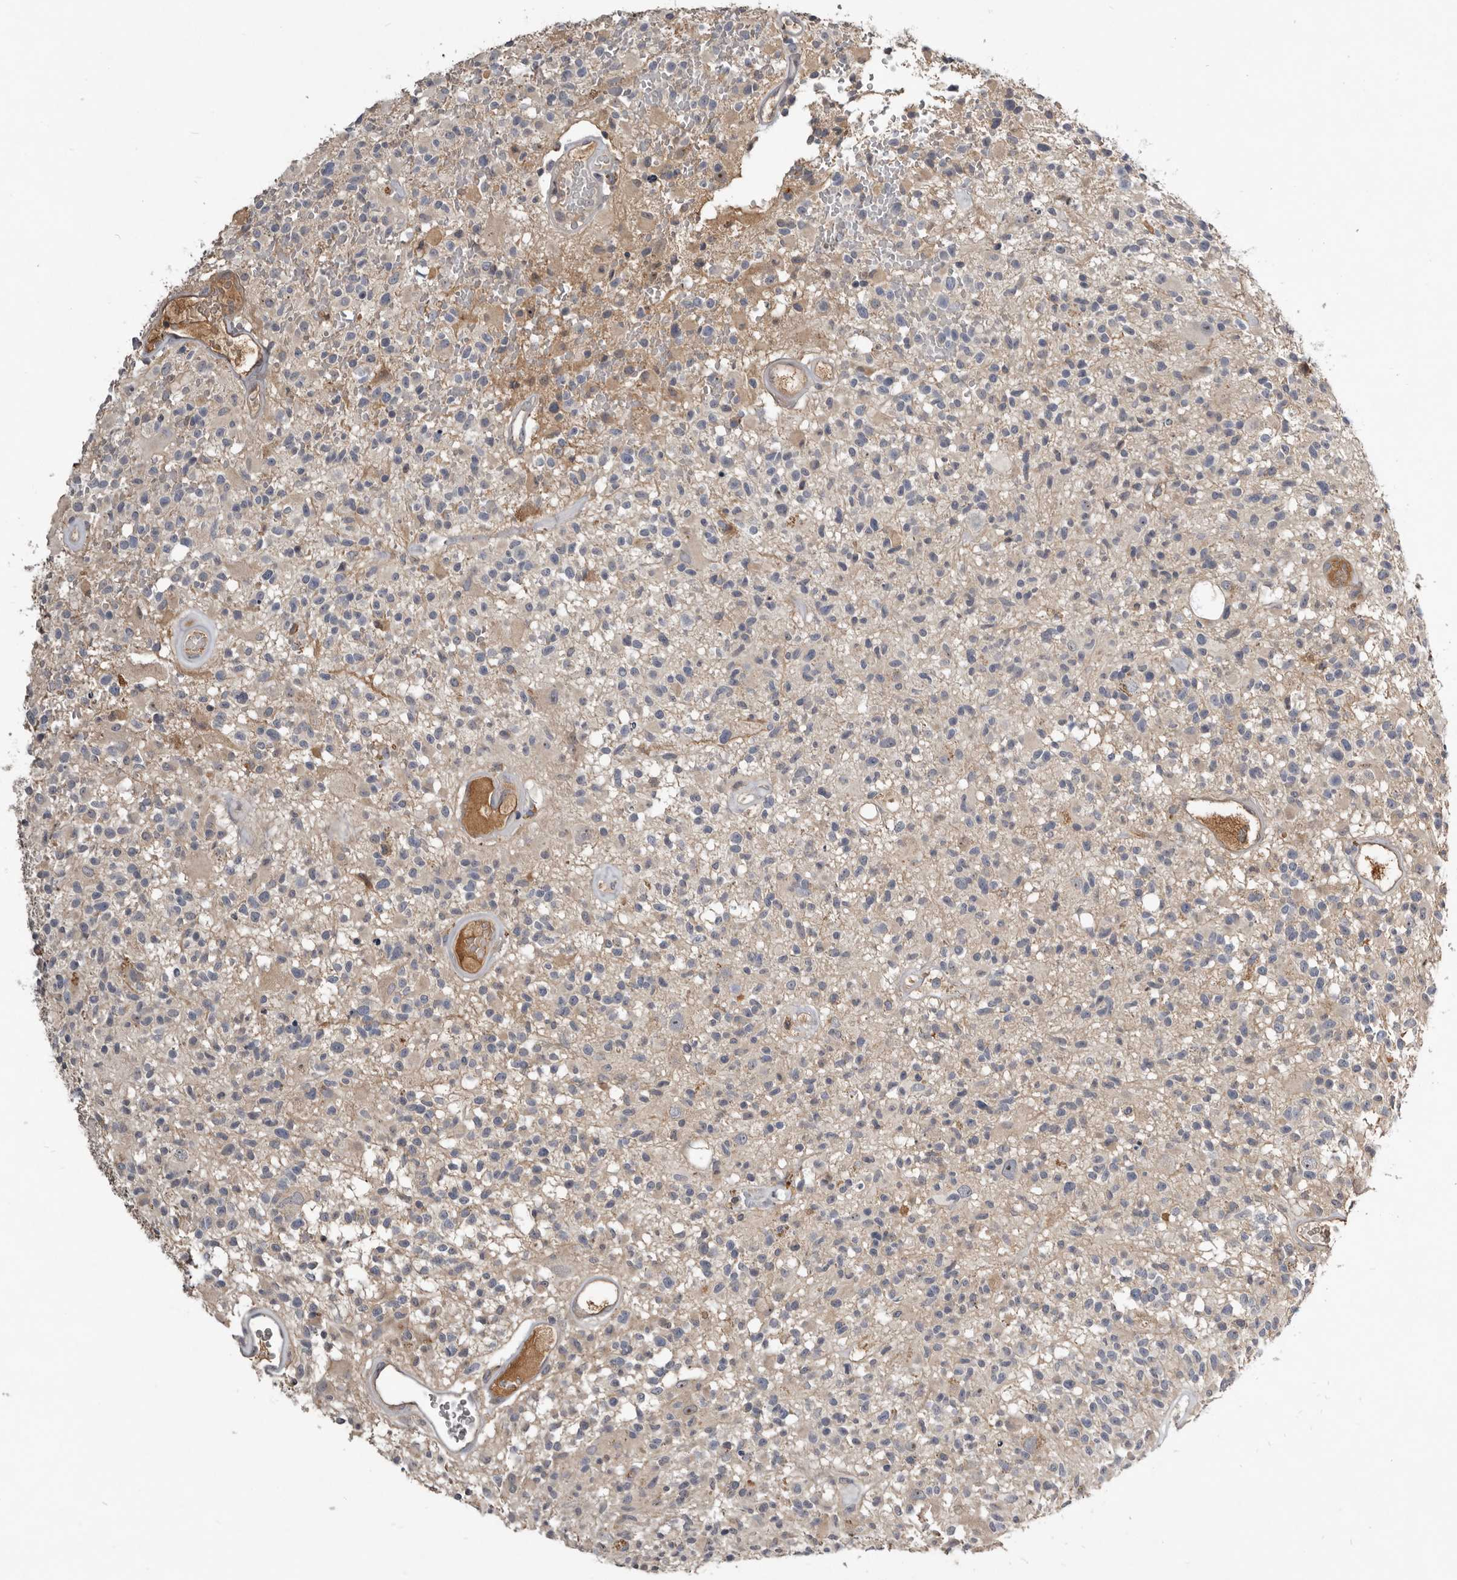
{"staining": {"intensity": "weak", "quantity": "<25%", "location": "cytoplasmic/membranous"}, "tissue": "glioma", "cell_type": "Tumor cells", "image_type": "cancer", "snomed": [{"axis": "morphology", "description": "Glioma, malignant, High grade"}, {"axis": "morphology", "description": "Glioblastoma, NOS"}, {"axis": "topography", "description": "Brain"}], "caption": "This is a histopathology image of immunohistochemistry (IHC) staining of malignant high-grade glioma, which shows no staining in tumor cells.", "gene": "TTC39A", "patient": {"sex": "male", "age": 60}}